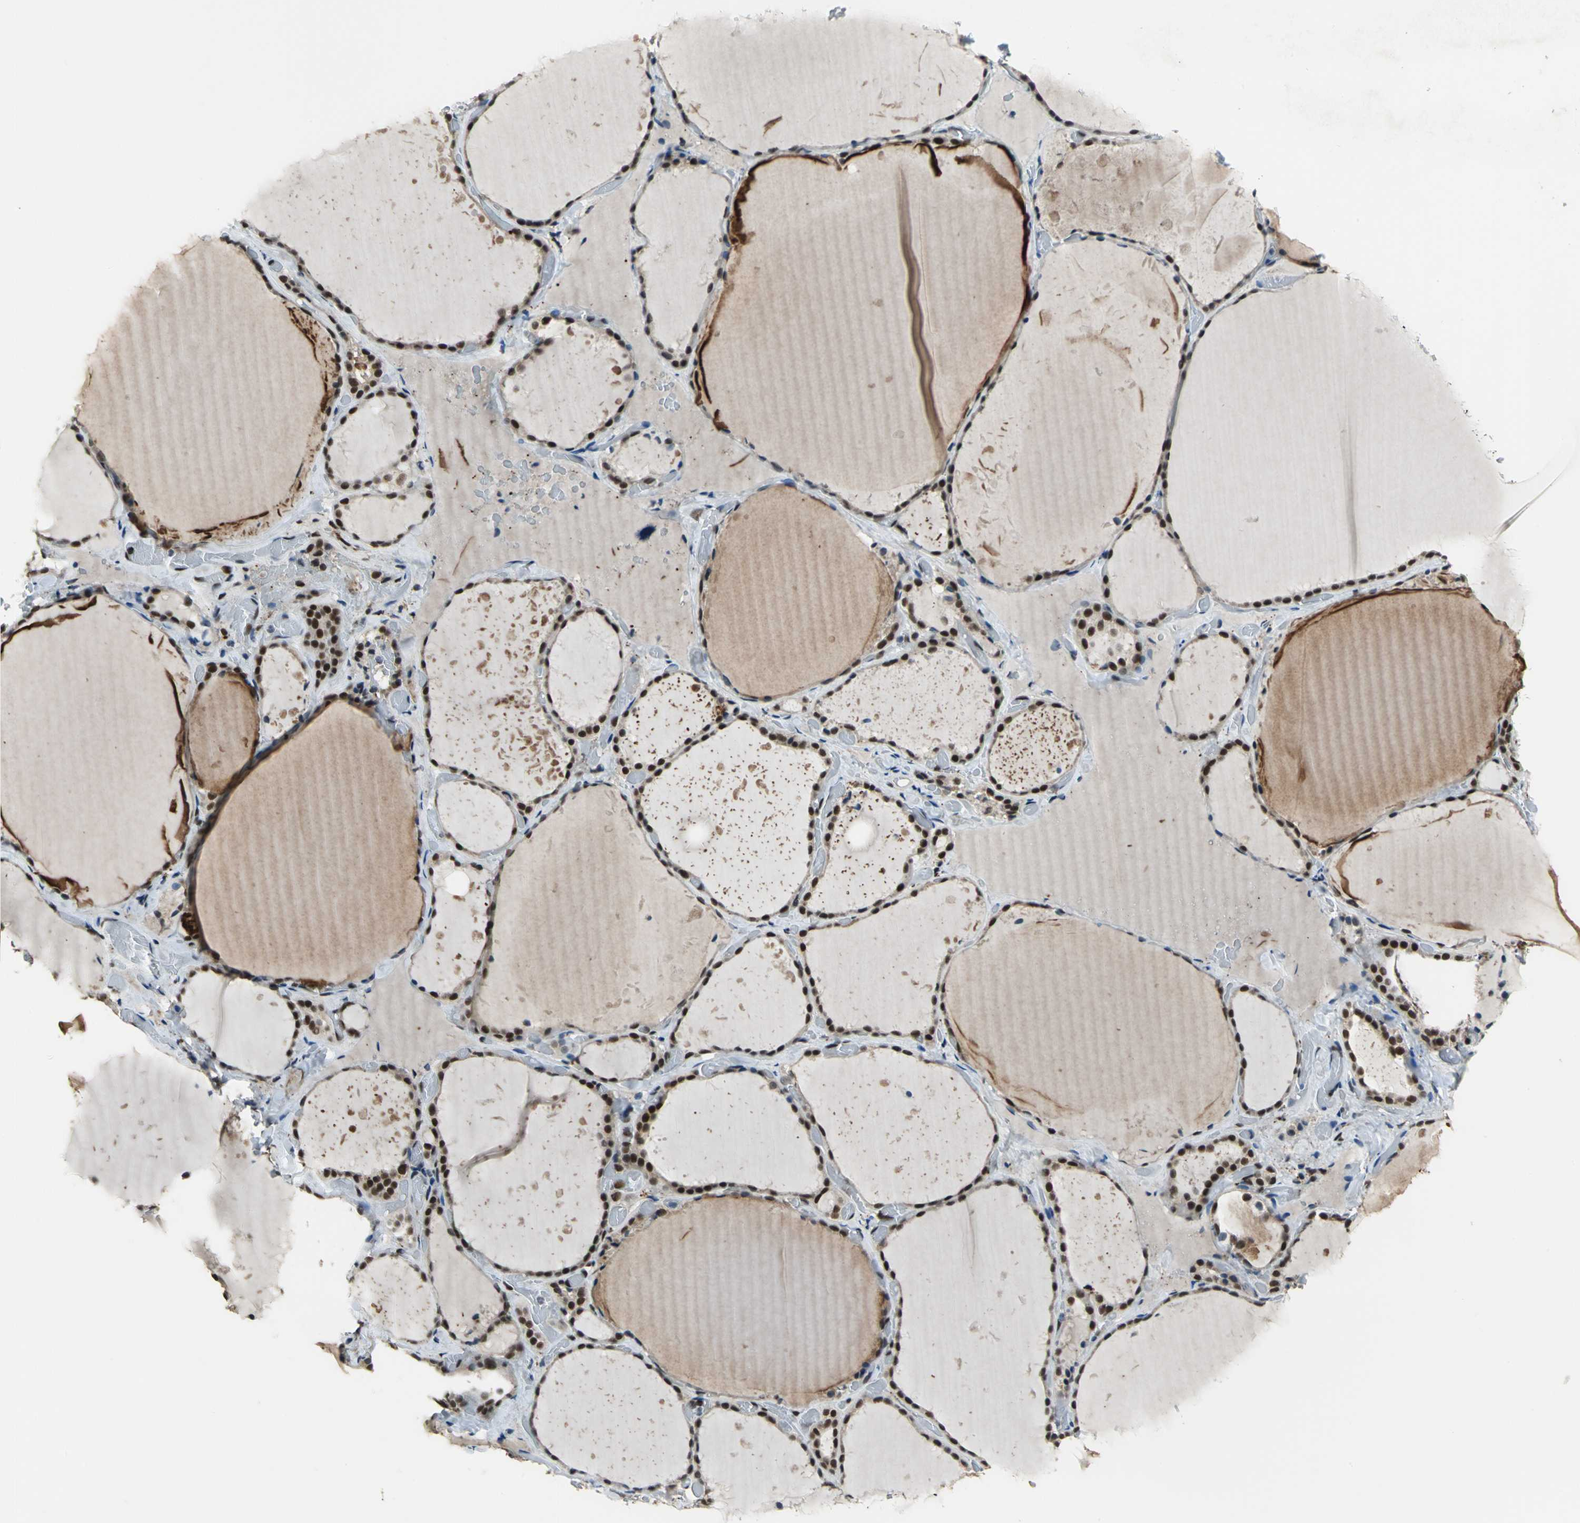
{"staining": {"intensity": "moderate", "quantity": ">75%", "location": "nuclear"}, "tissue": "thyroid gland", "cell_type": "Glandular cells", "image_type": "normal", "snomed": [{"axis": "morphology", "description": "Normal tissue, NOS"}, {"axis": "topography", "description": "Thyroid gland"}], "caption": "A brown stain highlights moderate nuclear positivity of a protein in glandular cells of normal human thyroid gland. The staining is performed using DAB (3,3'-diaminobenzidine) brown chromogen to label protein expression. The nuclei are counter-stained blue using hematoxylin.", "gene": "ELF2", "patient": {"sex": "female", "age": 22}}